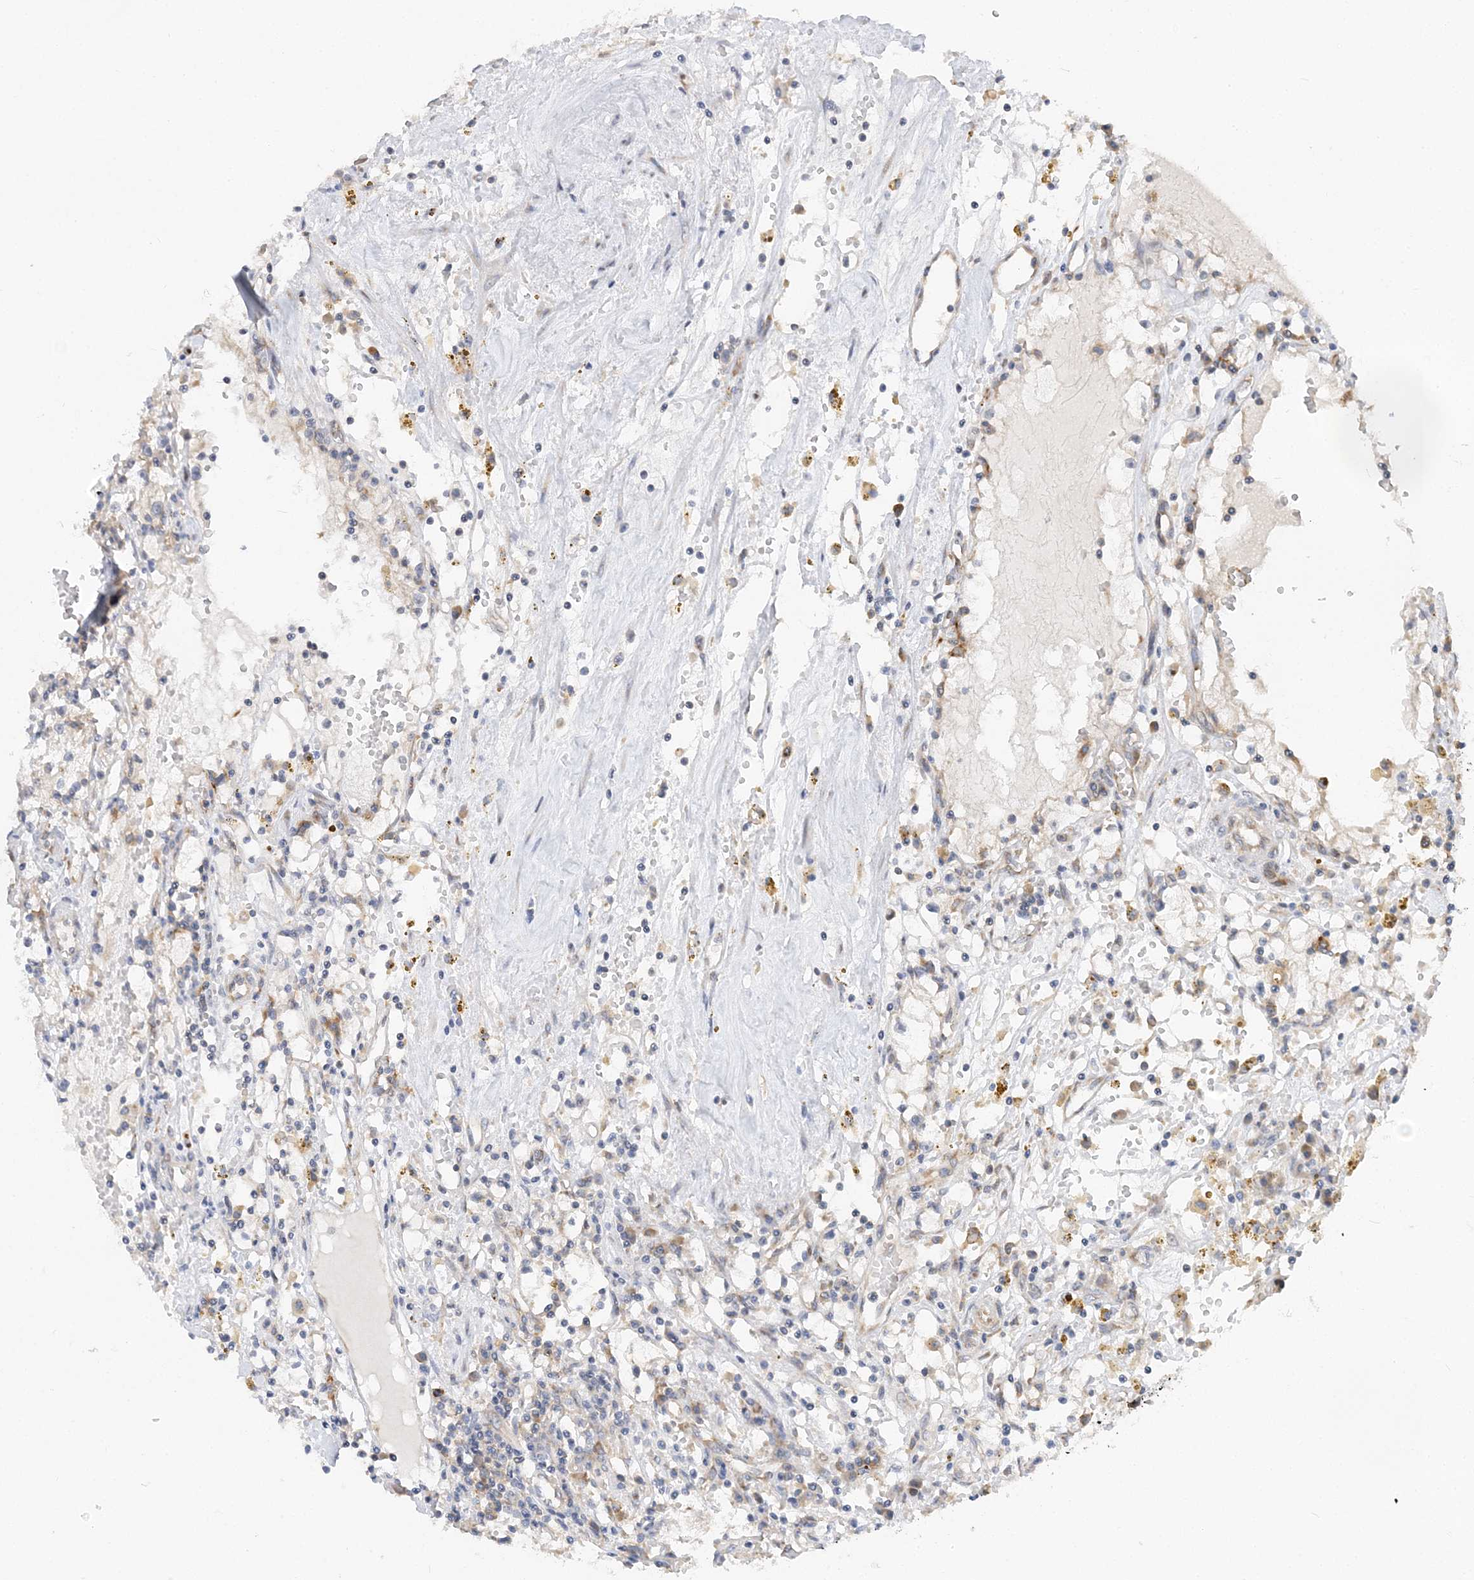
{"staining": {"intensity": "negative", "quantity": "none", "location": "none"}, "tissue": "renal cancer", "cell_type": "Tumor cells", "image_type": "cancer", "snomed": [{"axis": "morphology", "description": "Adenocarcinoma, NOS"}, {"axis": "topography", "description": "Kidney"}], "caption": "Tumor cells are negative for brown protein staining in renal adenocarcinoma.", "gene": "LARP4B", "patient": {"sex": "male", "age": 56}}